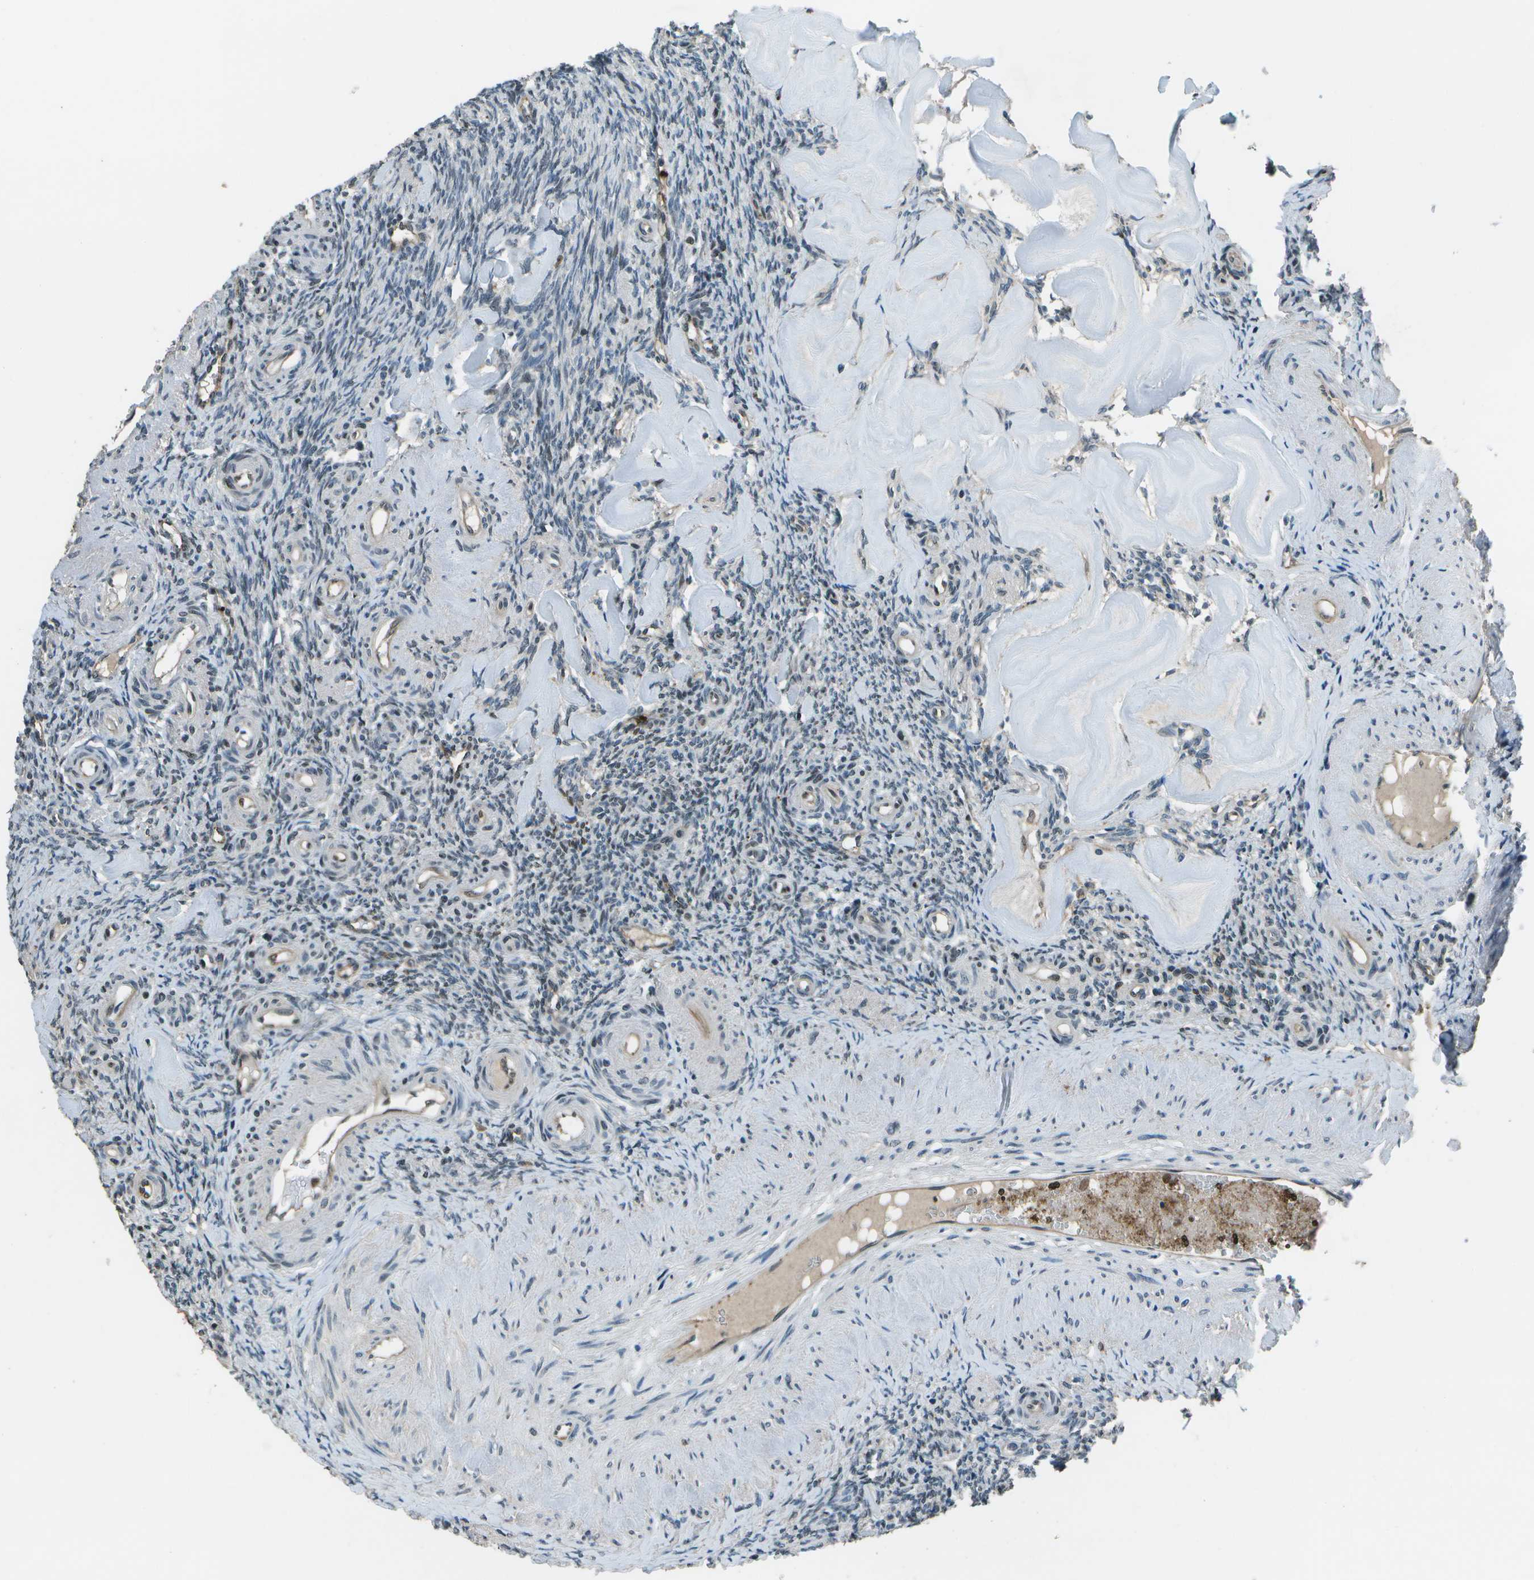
{"staining": {"intensity": "moderate", "quantity": "<25%", "location": "nuclear"}, "tissue": "ovary", "cell_type": "Follicle cells", "image_type": "normal", "snomed": [{"axis": "morphology", "description": "Normal tissue, NOS"}, {"axis": "topography", "description": "Ovary"}], "caption": "This photomicrograph shows immunohistochemistry staining of benign ovary, with low moderate nuclear positivity in approximately <25% of follicle cells.", "gene": "PDLIM1", "patient": {"sex": "female", "age": 41}}